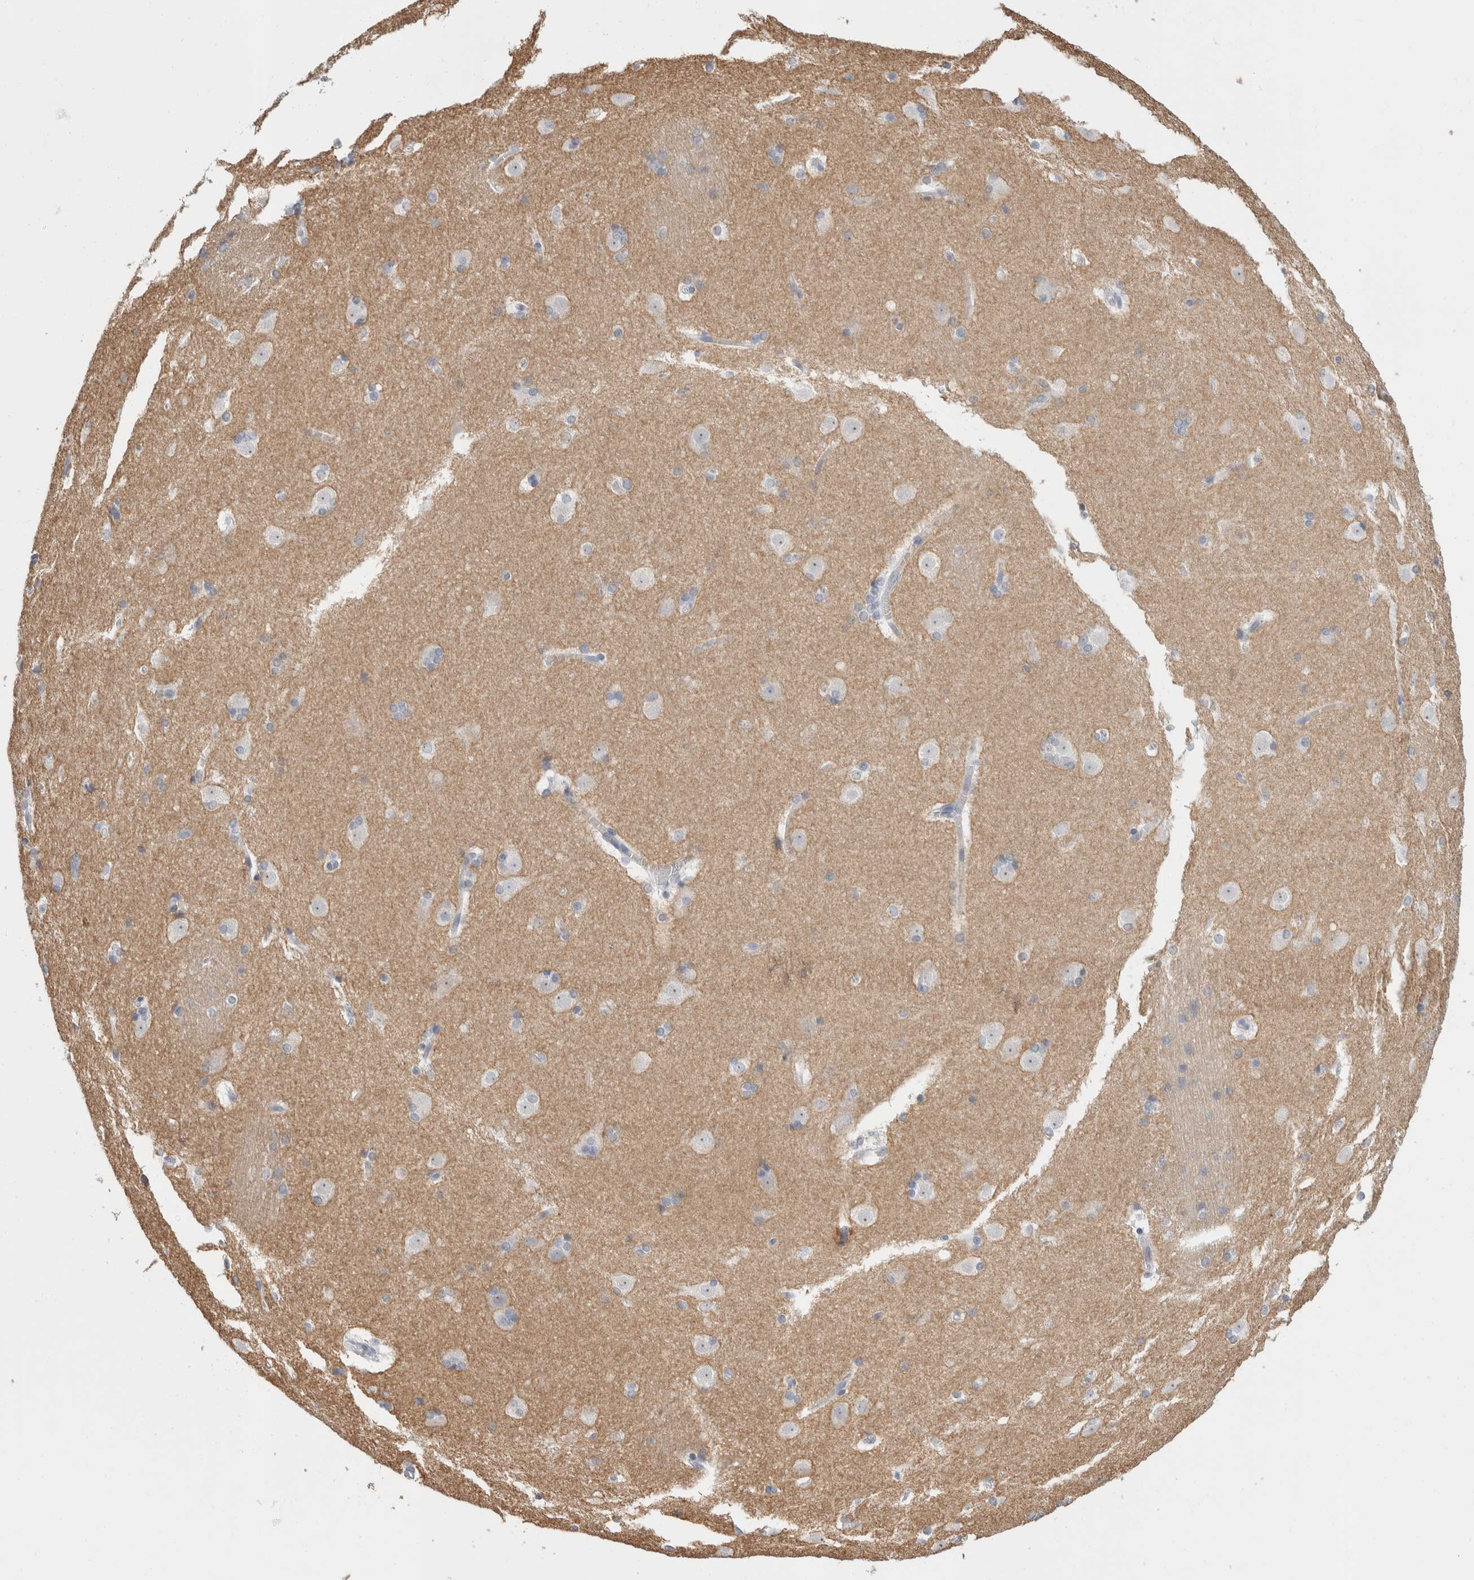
{"staining": {"intensity": "negative", "quantity": "none", "location": "none"}, "tissue": "caudate", "cell_type": "Glial cells", "image_type": "normal", "snomed": [{"axis": "morphology", "description": "Normal tissue, NOS"}, {"axis": "topography", "description": "Lateral ventricle wall"}], "caption": "Protein analysis of benign caudate displays no significant positivity in glial cells. The staining was performed using DAB (3,3'-diaminobenzidine) to visualize the protein expression in brown, while the nuclei were stained in blue with hematoxylin (Magnification: 20x).", "gene": "CADM3", "patient": {"sex": "female", "age": 19}}